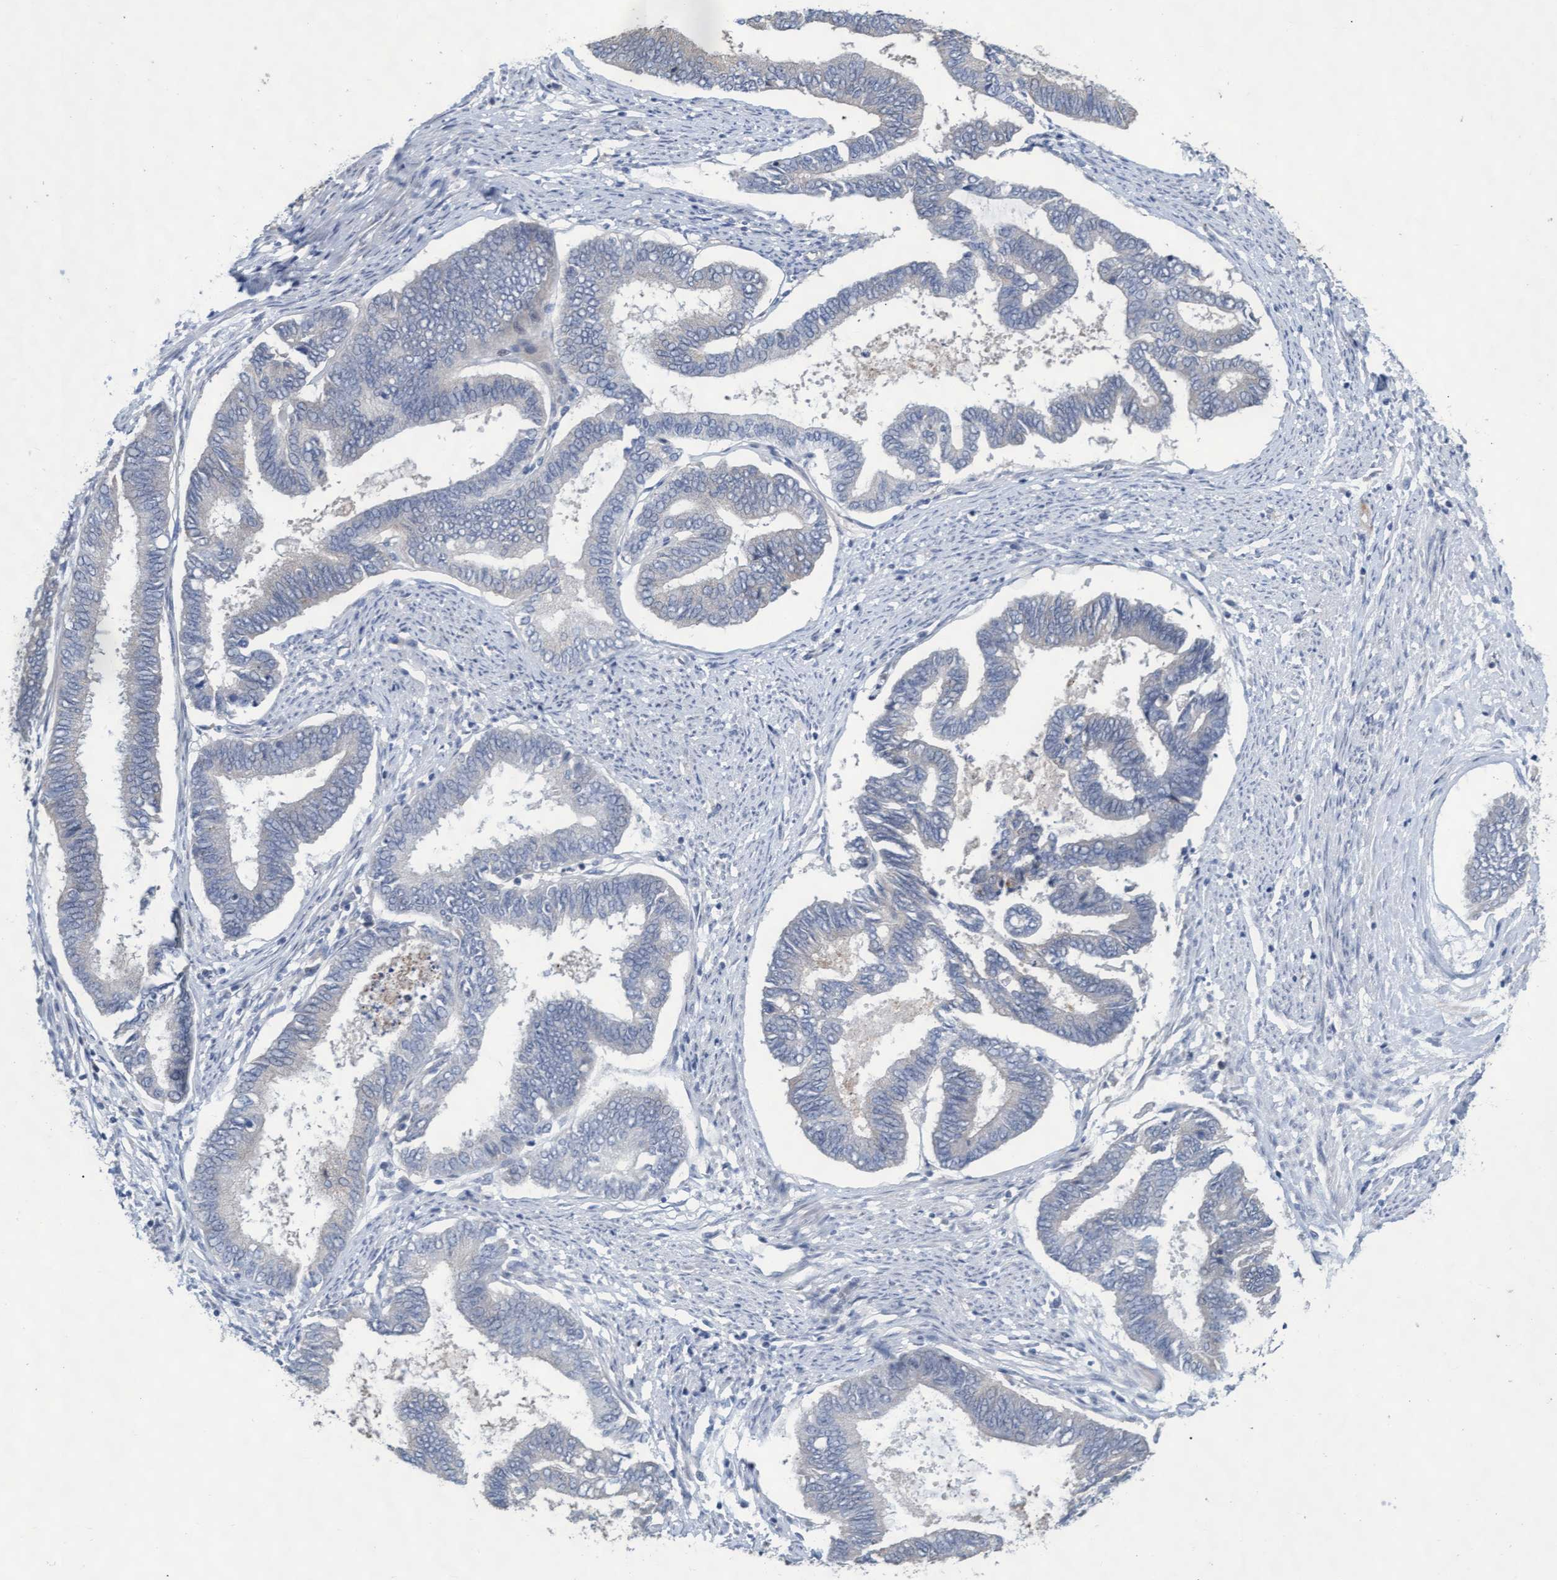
{"staining": {"intensity": "negative", "quantity": "none", "location": "none"}, "tissue": "endometrial cancer", "cell_type": "Tumor cells", "image_type": "cancer", "snomed": [{"axis": "morphology", "description": "Adenocarcinoma, NOS"}, {"axis": "topography", "description": "Endometrium"}], "caption": "Immunohistochemical staining of human endometrial cancer (adenocarcinoma) displays no significant expression in tumor cells.", "gene": "ABCF2", "patient": {"sex": "female", "age": 86}}